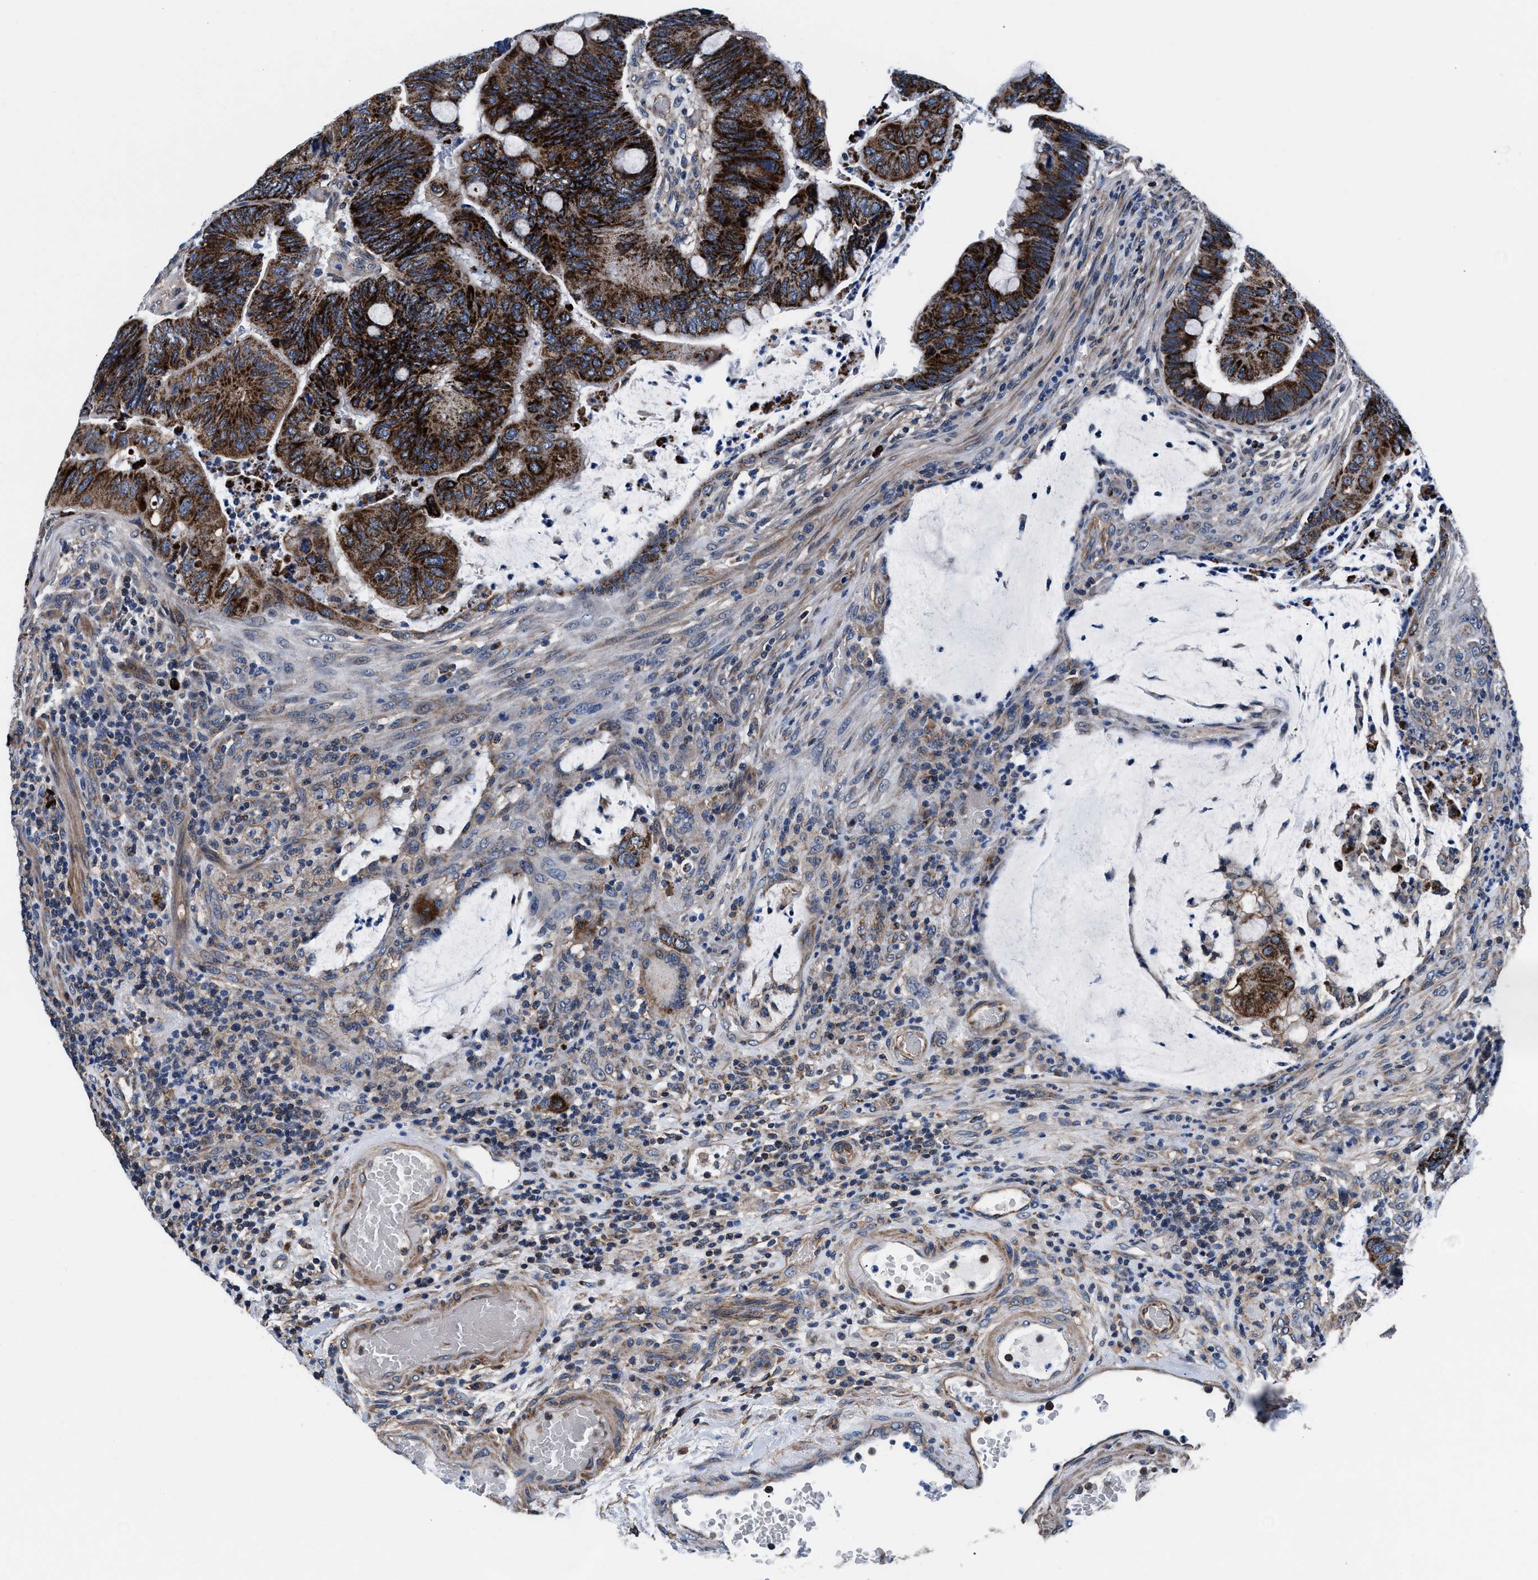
{"staining": {"intensity": "strong", "quantity": ">75%", "location": "cytoplasmic/membranous"}, "tissue": "colorectal cancer", "cell_type": "Tumor cells", "image_type": "cancer", "snomed": [{"axis": "morphology", "description": "Normal tissue, NOS"}, {"axis": "morphology", "description": "Adenocarcinoma, NOS"}, {"axis": "topography", "description": "Rectum"}, {"axis": "topography", "description": "Peripheral nerve tissue"}], "caption": "Protein expression analysis of human adenocarcinoma (colorectal) reveals strong cytoplasmic/membranous staining in about >75% of tumor cells.", "gene": "NKTR", "patient": {"sex": "male", "age": 92}}